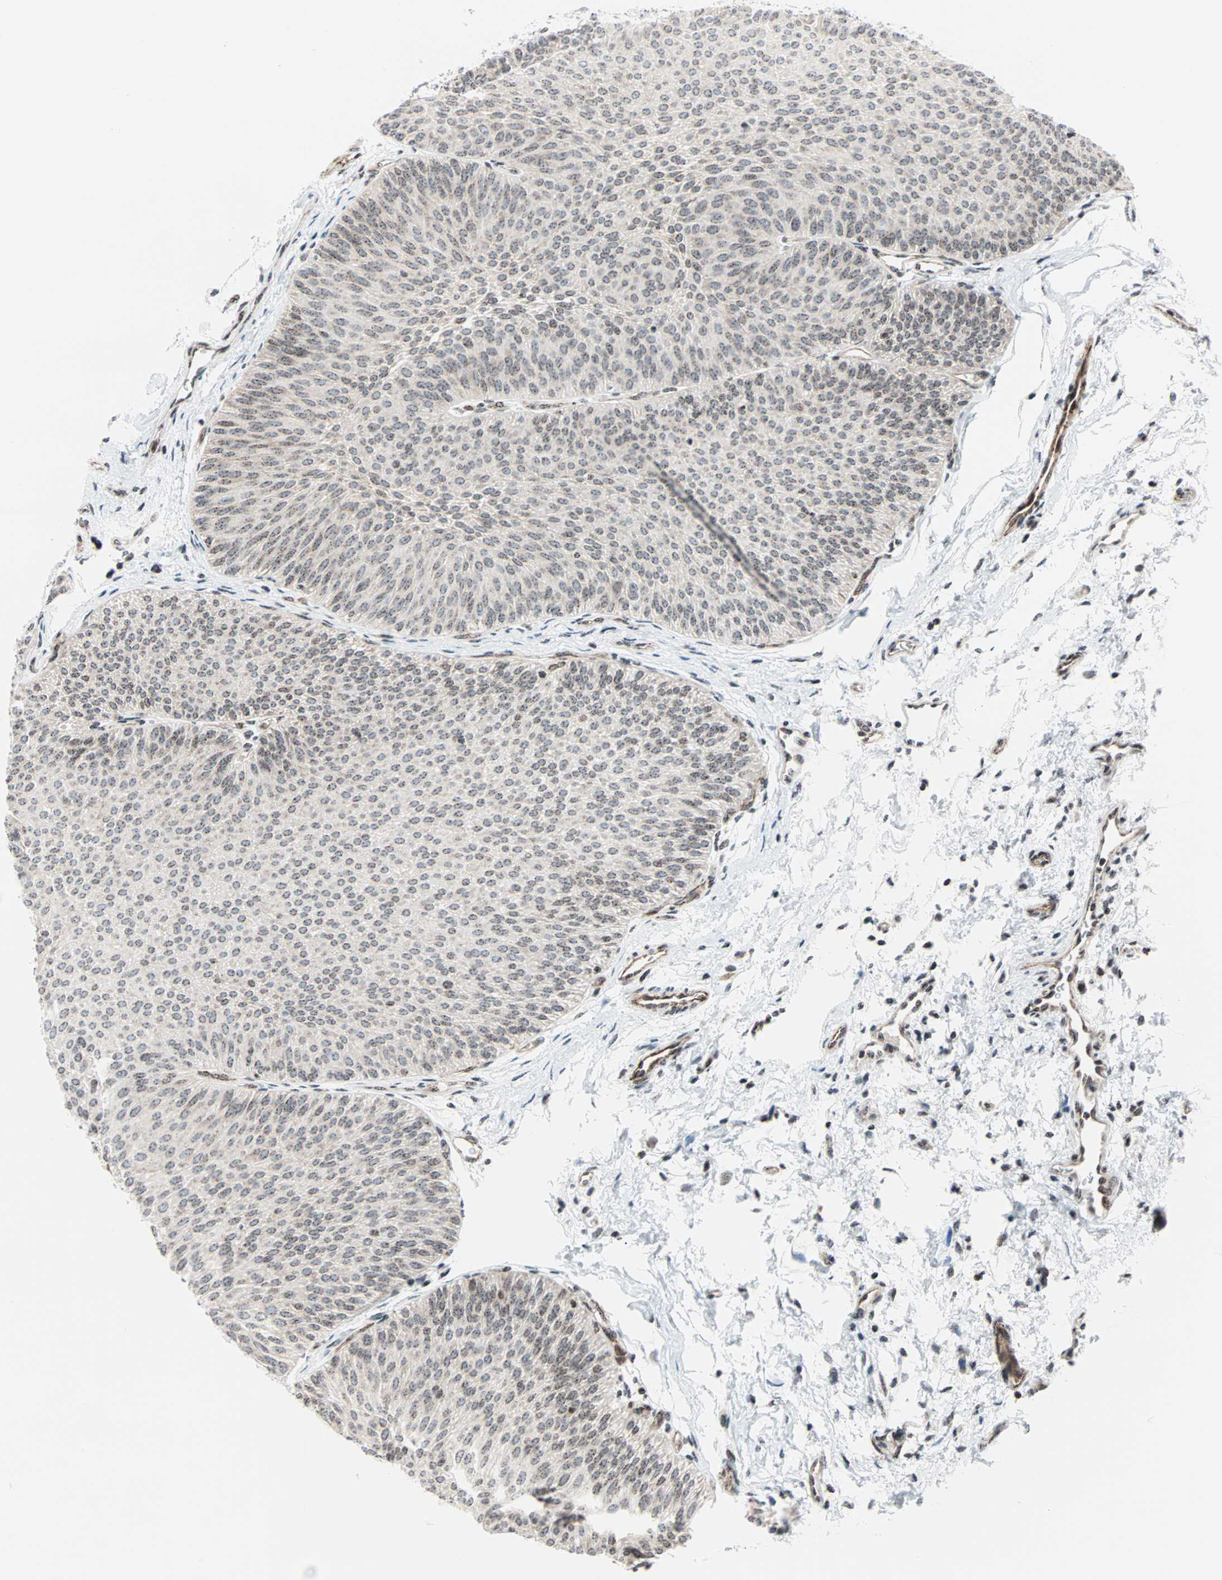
{"staining": {"intensity": "weak", "quantity": ">75%", "location": "nuclear"}, "tissue": "urothelial cancer", "cell_type": "Tumor cells", "image_type": "cancer", "snomed": [{"axis": "morphology", "description": "Urothelial carcinoma, Low grade"}, {"axis": "topography", "description": "Urinary bladder"}], "caption": "The micrograph displays staining of low-grade urothelial carcinoma, revealing weak nuclear protein staining (brown color) within tumor cells.", "gene": "CENPA", "patient": {"sex": "female", "age": 60}}